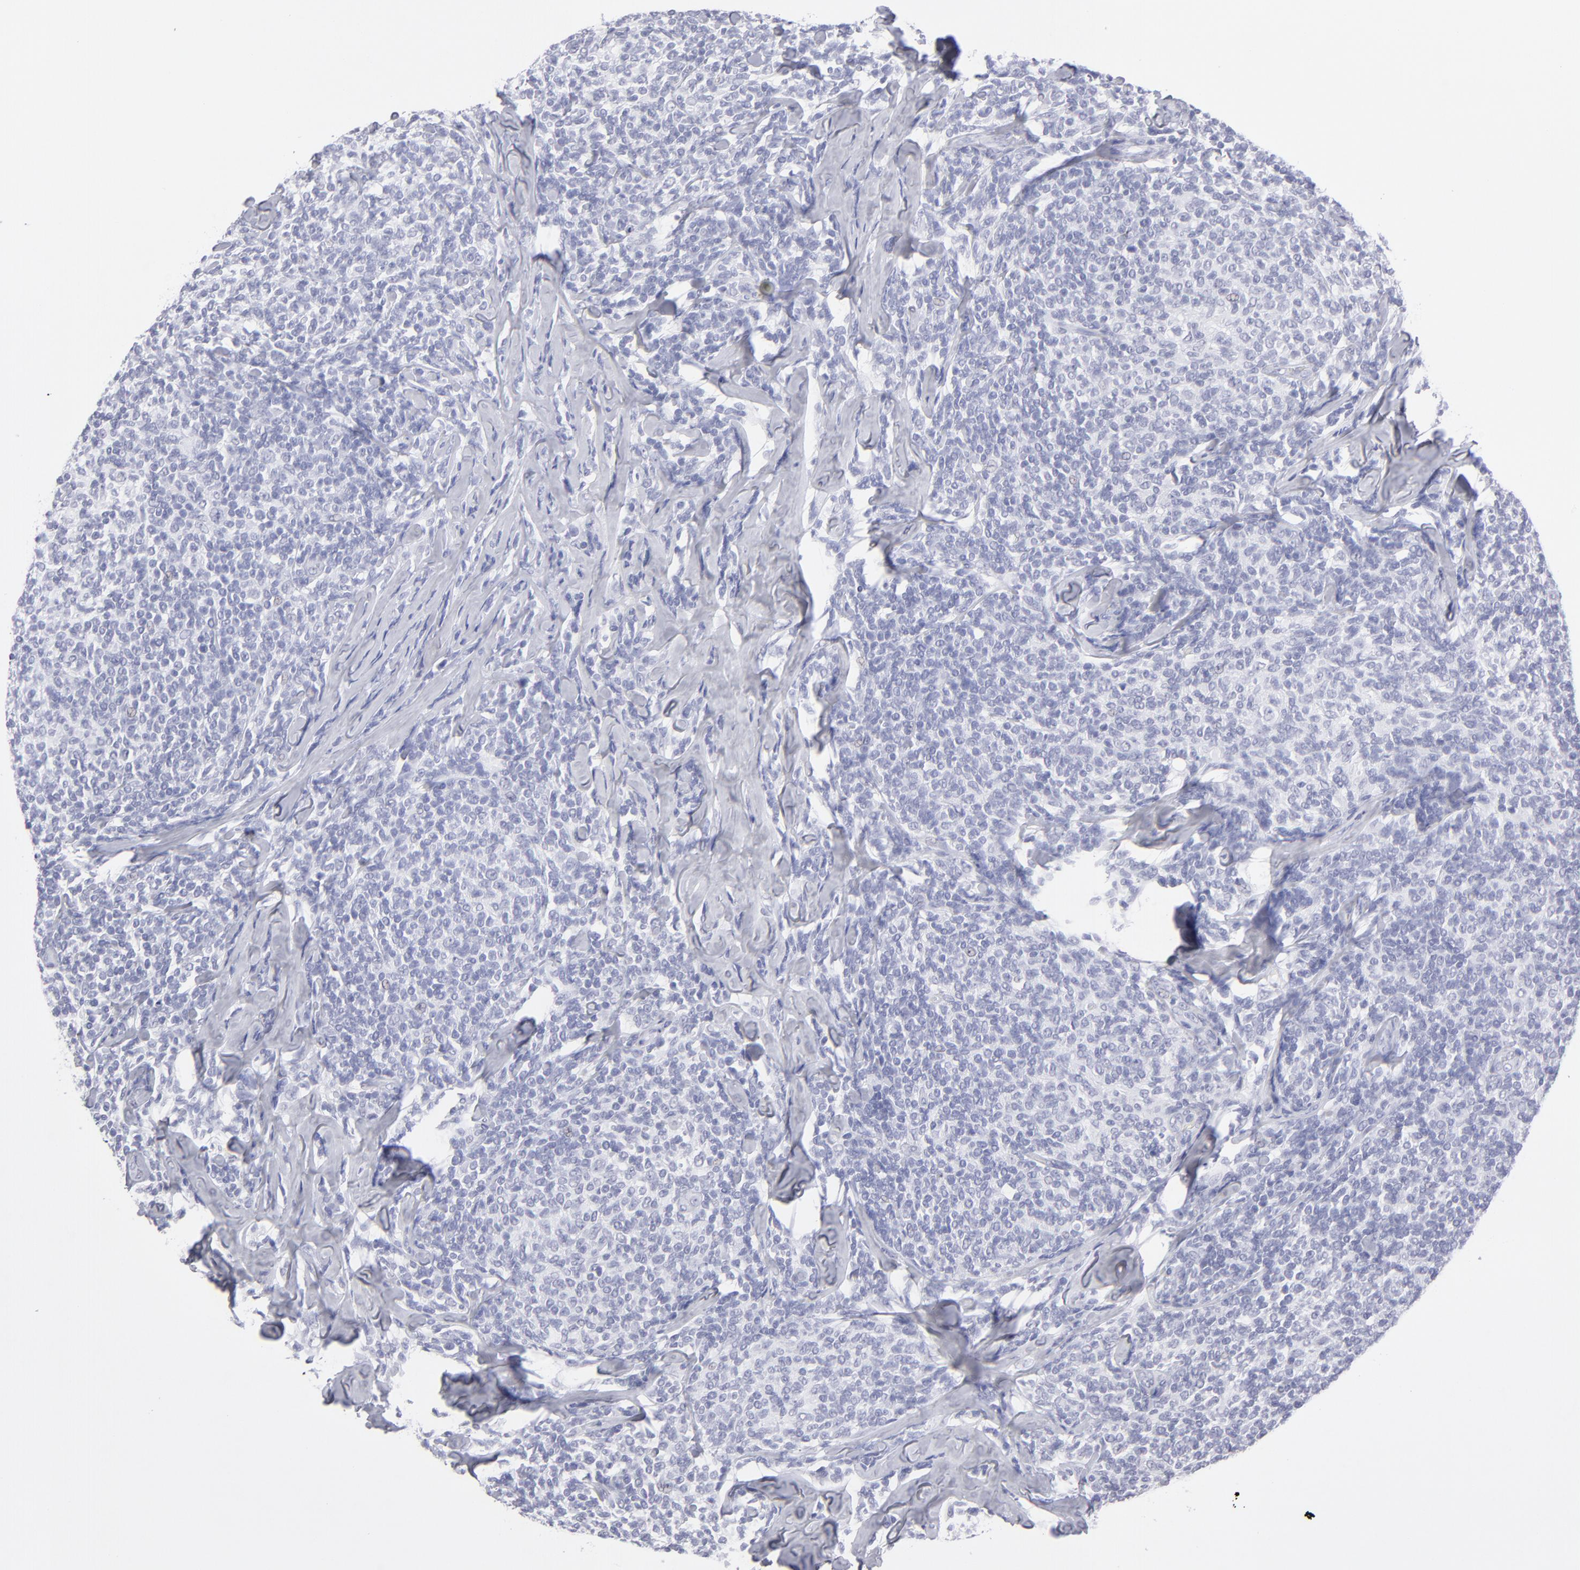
{"staining": {"intensity": "negative", "quantity": "none", "location": "none"}, "tissue": "lymphoma", "cell_type": "Tumor cells", "image_type": "cancer", "snomed": [{"axis": "morphology", "description": "Malignant lymphoma, non-Hodgkin's type, Low grade"}, {"axis": "topography", "description": "Lymph node"}], "caption": "There is no significant staining in tumor cells of lymphoma.", "gene": "ALDOB", "patient": {"sex": "female", "age": 56}}